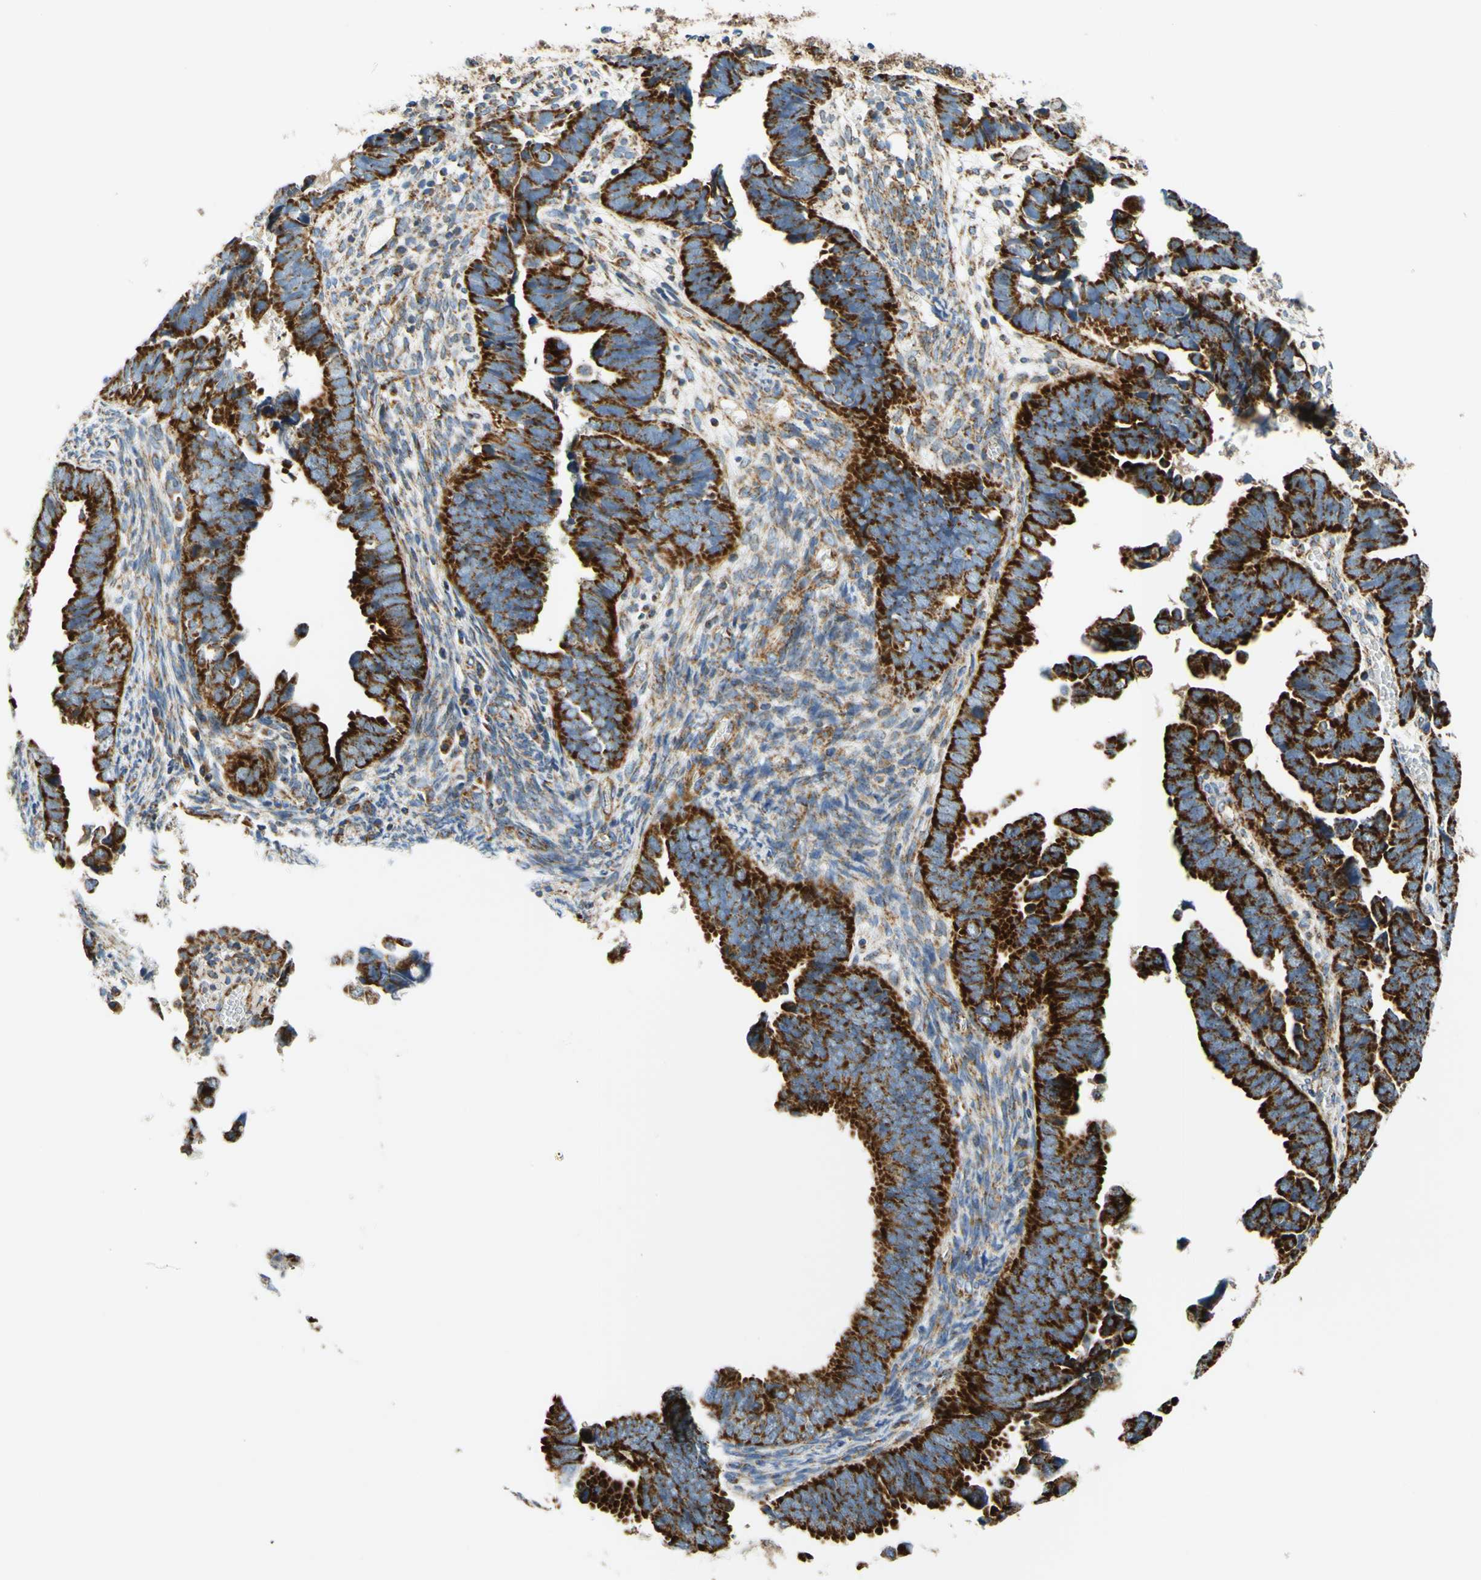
{"staining": {"intensity": "strong", "quantity": ">75%", "location": "cytoplasmic/membranous"}, "tissue": "endometrial cancer", "cell_type": "Tumor cells", "image_type": "cancer", "snomed": [{"axis": "morphology", "description": "Adenocarcinoma, NOS"}, {"axis": "topography", "description": "Endometrium"}], "caption": "Protein expression by immunohistochemistry shows strong cytoplasmic/membranous staining in approximately >75% of tumor cells in endometrial adenocarcinoma.", "gene": "MAVS", "patient": {"sex": "female", "age": 75}}